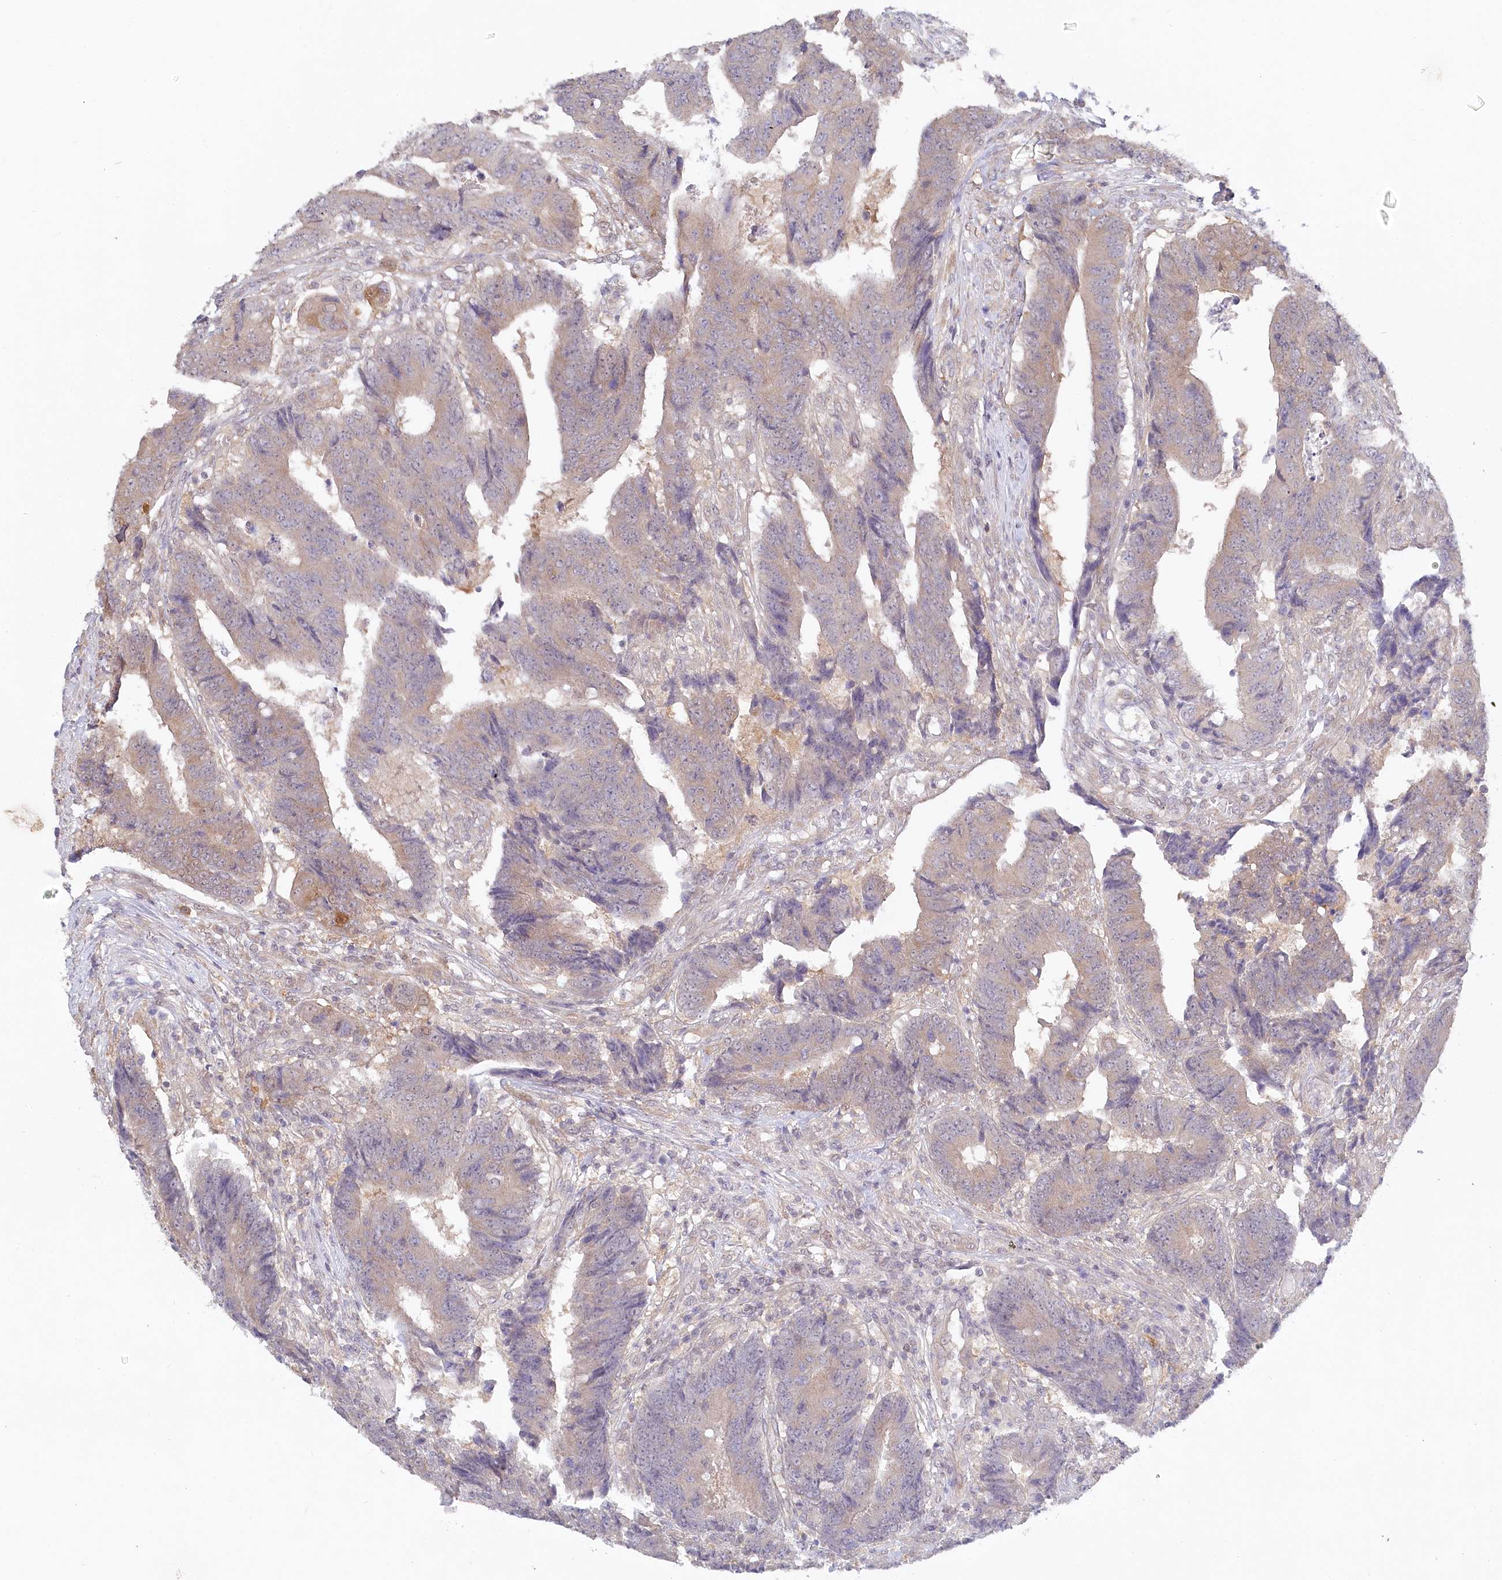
{"staining": {"intensity": "weak", "quantity": "<25%", "location": "cytoplasmic/membranous"}, "tissue": "colorectal cancer", "cell_type": "Tumor cells", "image_type": "cancer", "snomed": [{"axis": "morphology", "description": "Adenocarcinoma, NOS"}, {"axis": "topography", "description": "Rectum"}], "caption": "Immunohistochemical staining of human colorectal cancer shows no significant expression in tumor cells.", "gene": "AAMDC", "patient": {"sex": "male", "age": 84}}